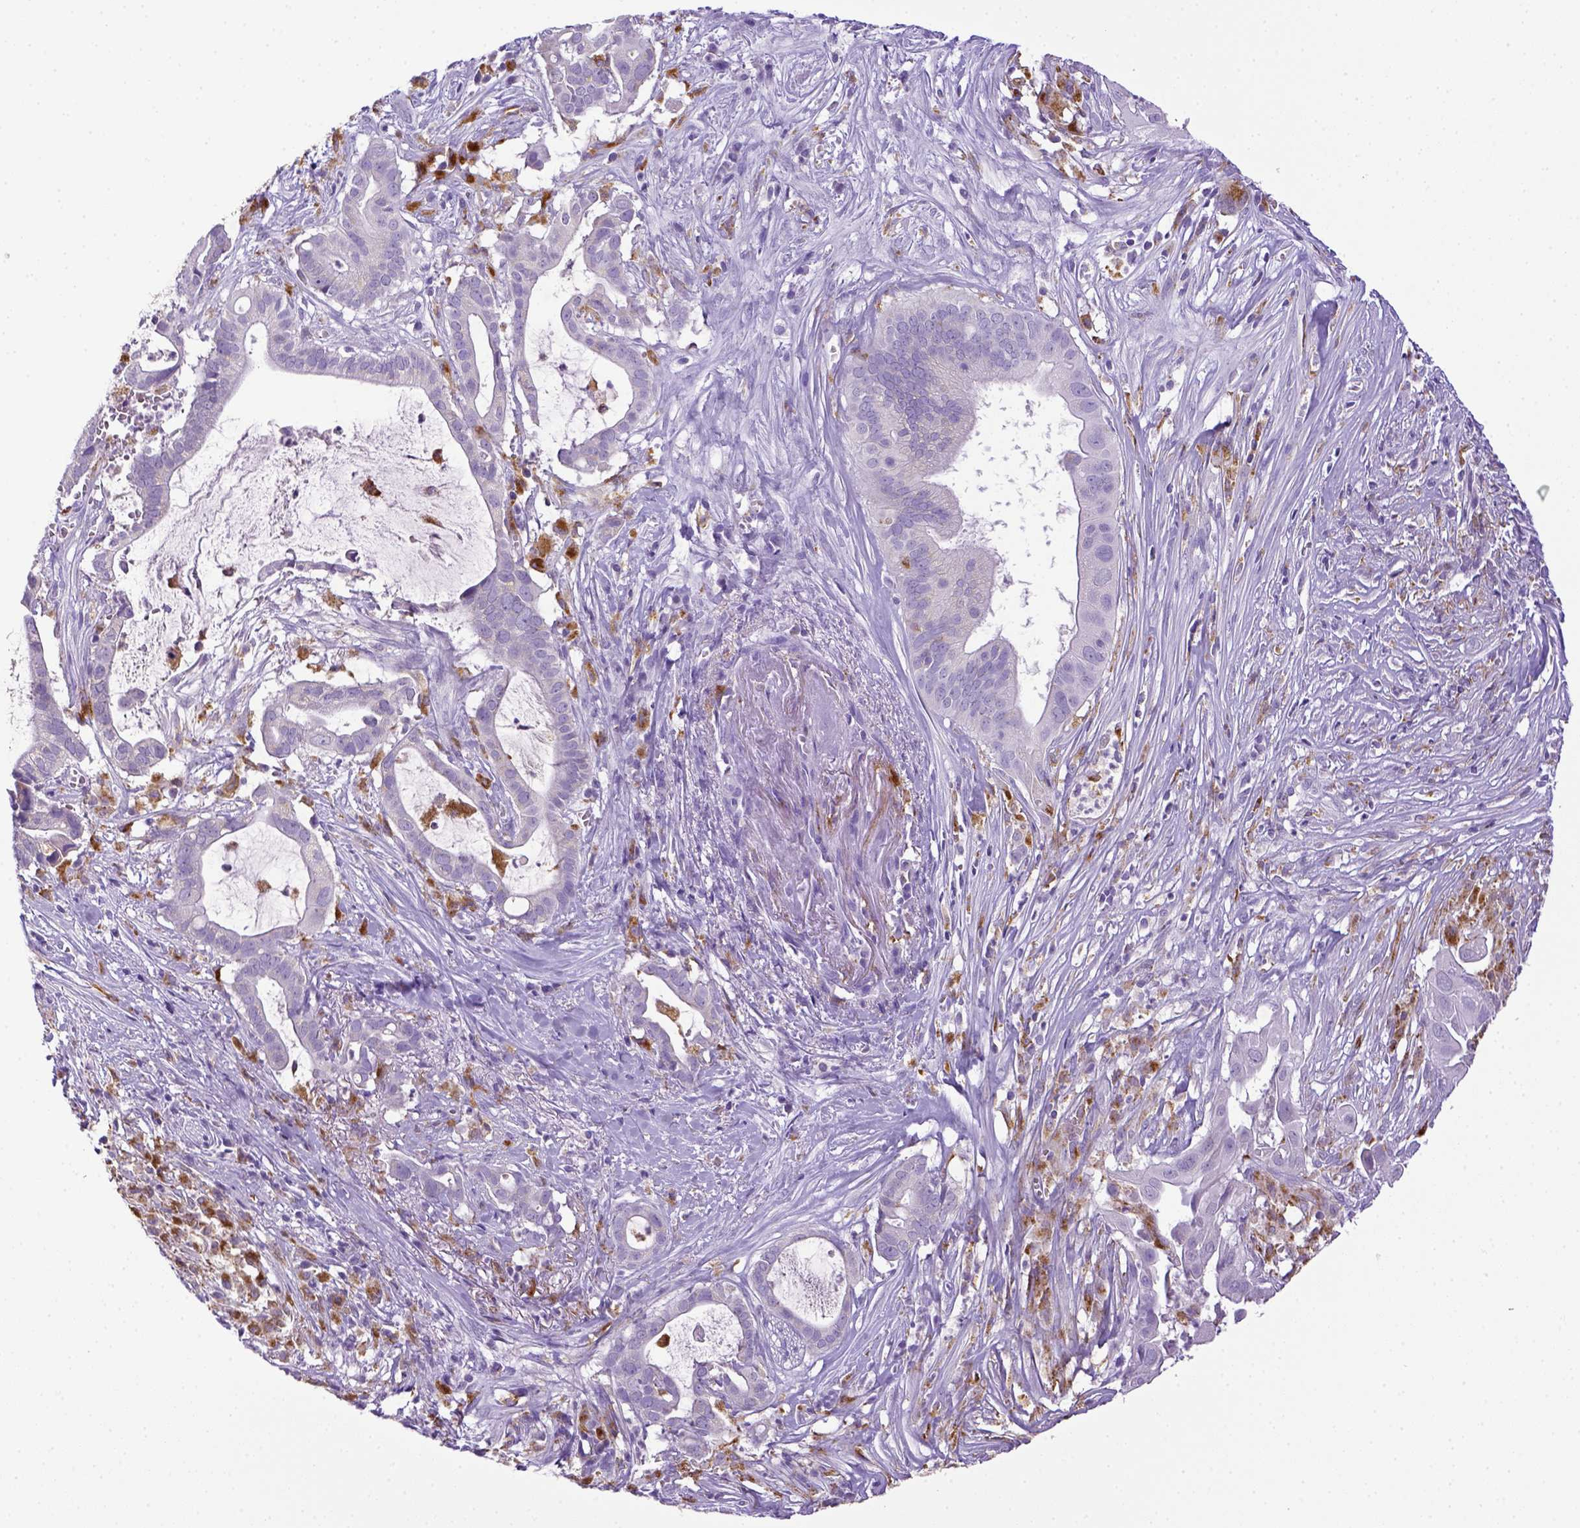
{"staining": {"intensity": "negative", "quantity": "none", "location": "none"}, "tissue": "pancreatic cancer", "cell_type": "Tumor cells", "image_type": "cancer", "snomed": [{"axis": "morphology", "description": "Adenocarcinoma, NOS"}, {"axis": "topography", "description": "Pancreas"}], "caption": "Histopathology image shows no significant protein positivity in tumor cells of pancreatic adenocarcinoma.", "gene": "CD68", "patient": {"sex": "male", "age": 61}}